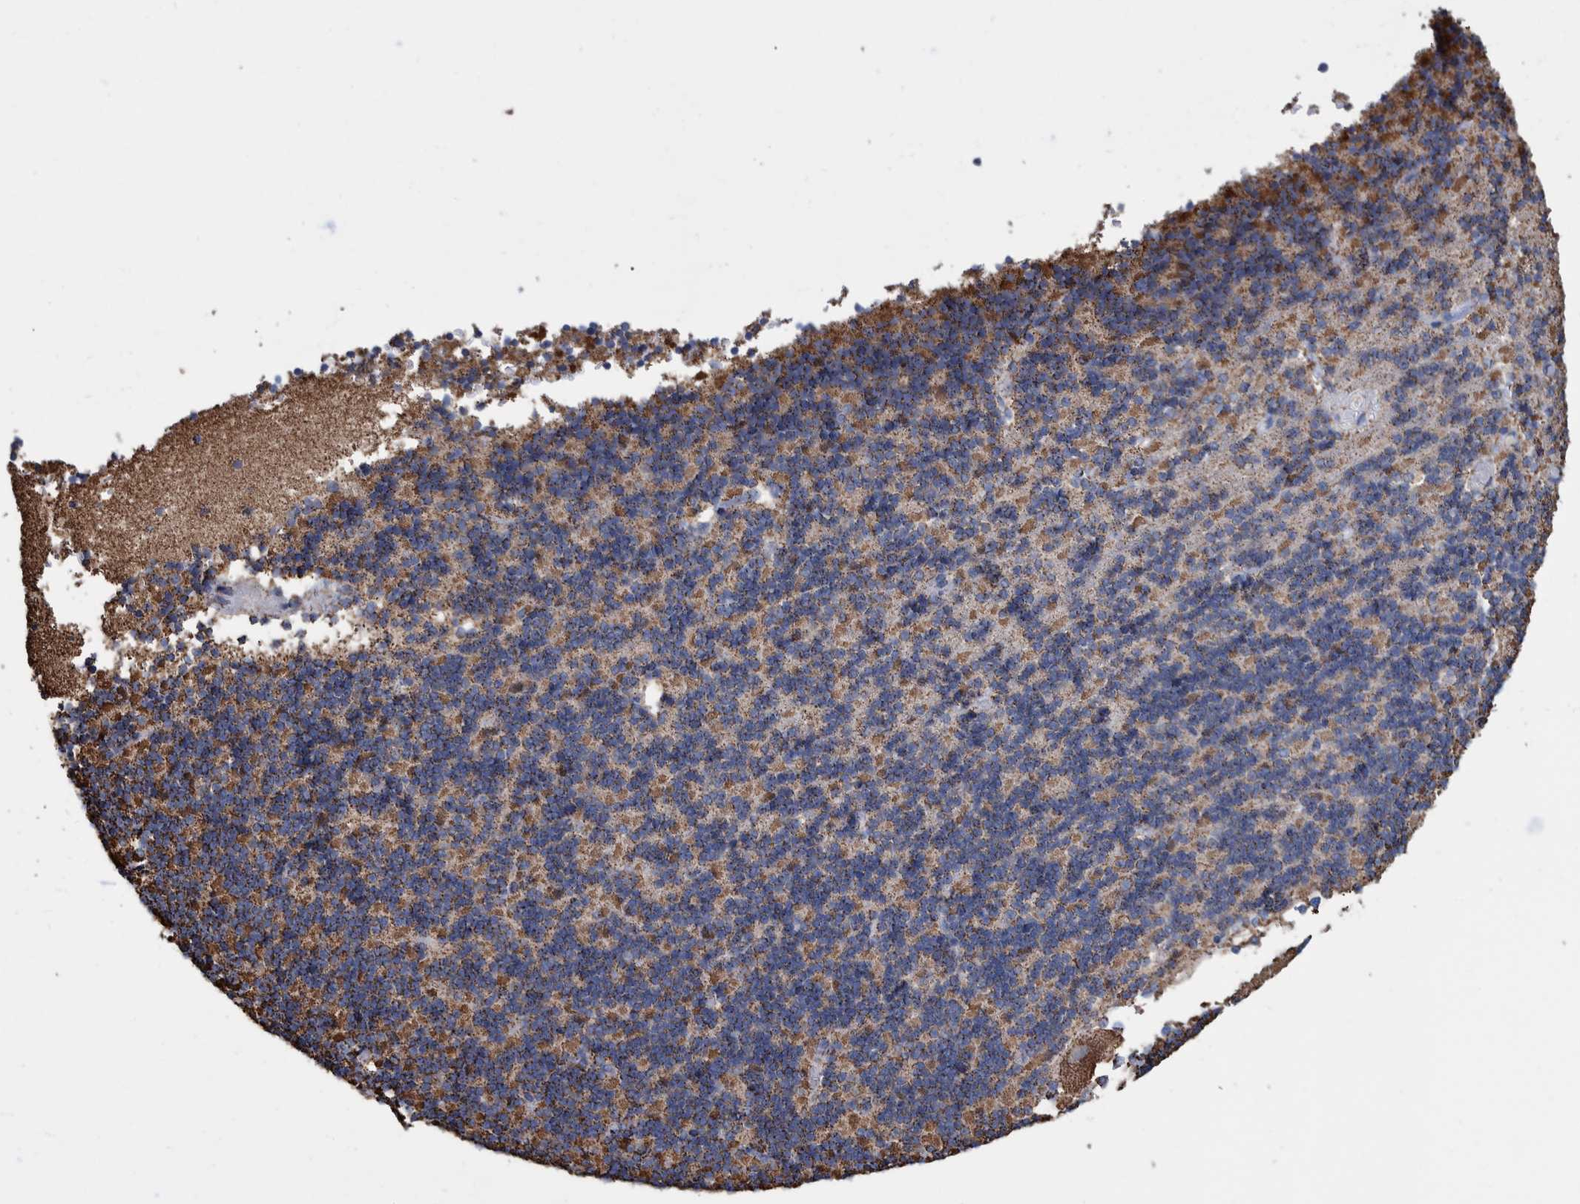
{"staining": {"intensity": "moderate", "quantity": "25%-75%", "location": "cytoplasmic/membranous"}, "tissue": "cerebellum", "cell_type": "Cells in granular layer", "image_type": "normal", "snomed": [{"axis": "morphology", "description": "Normal tissue, NOS"}, {"axis": "topography", "description": "Cerebellum"}], "caption": "Immunohistochemistry staining of normal cerebellum, which demonstrates medium levels of moderate cytoplasmic/membranous expression in approximately 25%-75% of cells in granular layer indicating moderate cytoplasmic/membranous protein positivity. The staining was performed using DAB (brown) for protein detection and nuclei were counterstained in hematoxylin (blue).", "gene": "VPS26C", "patient": {"sex": "female", "age": 19}}